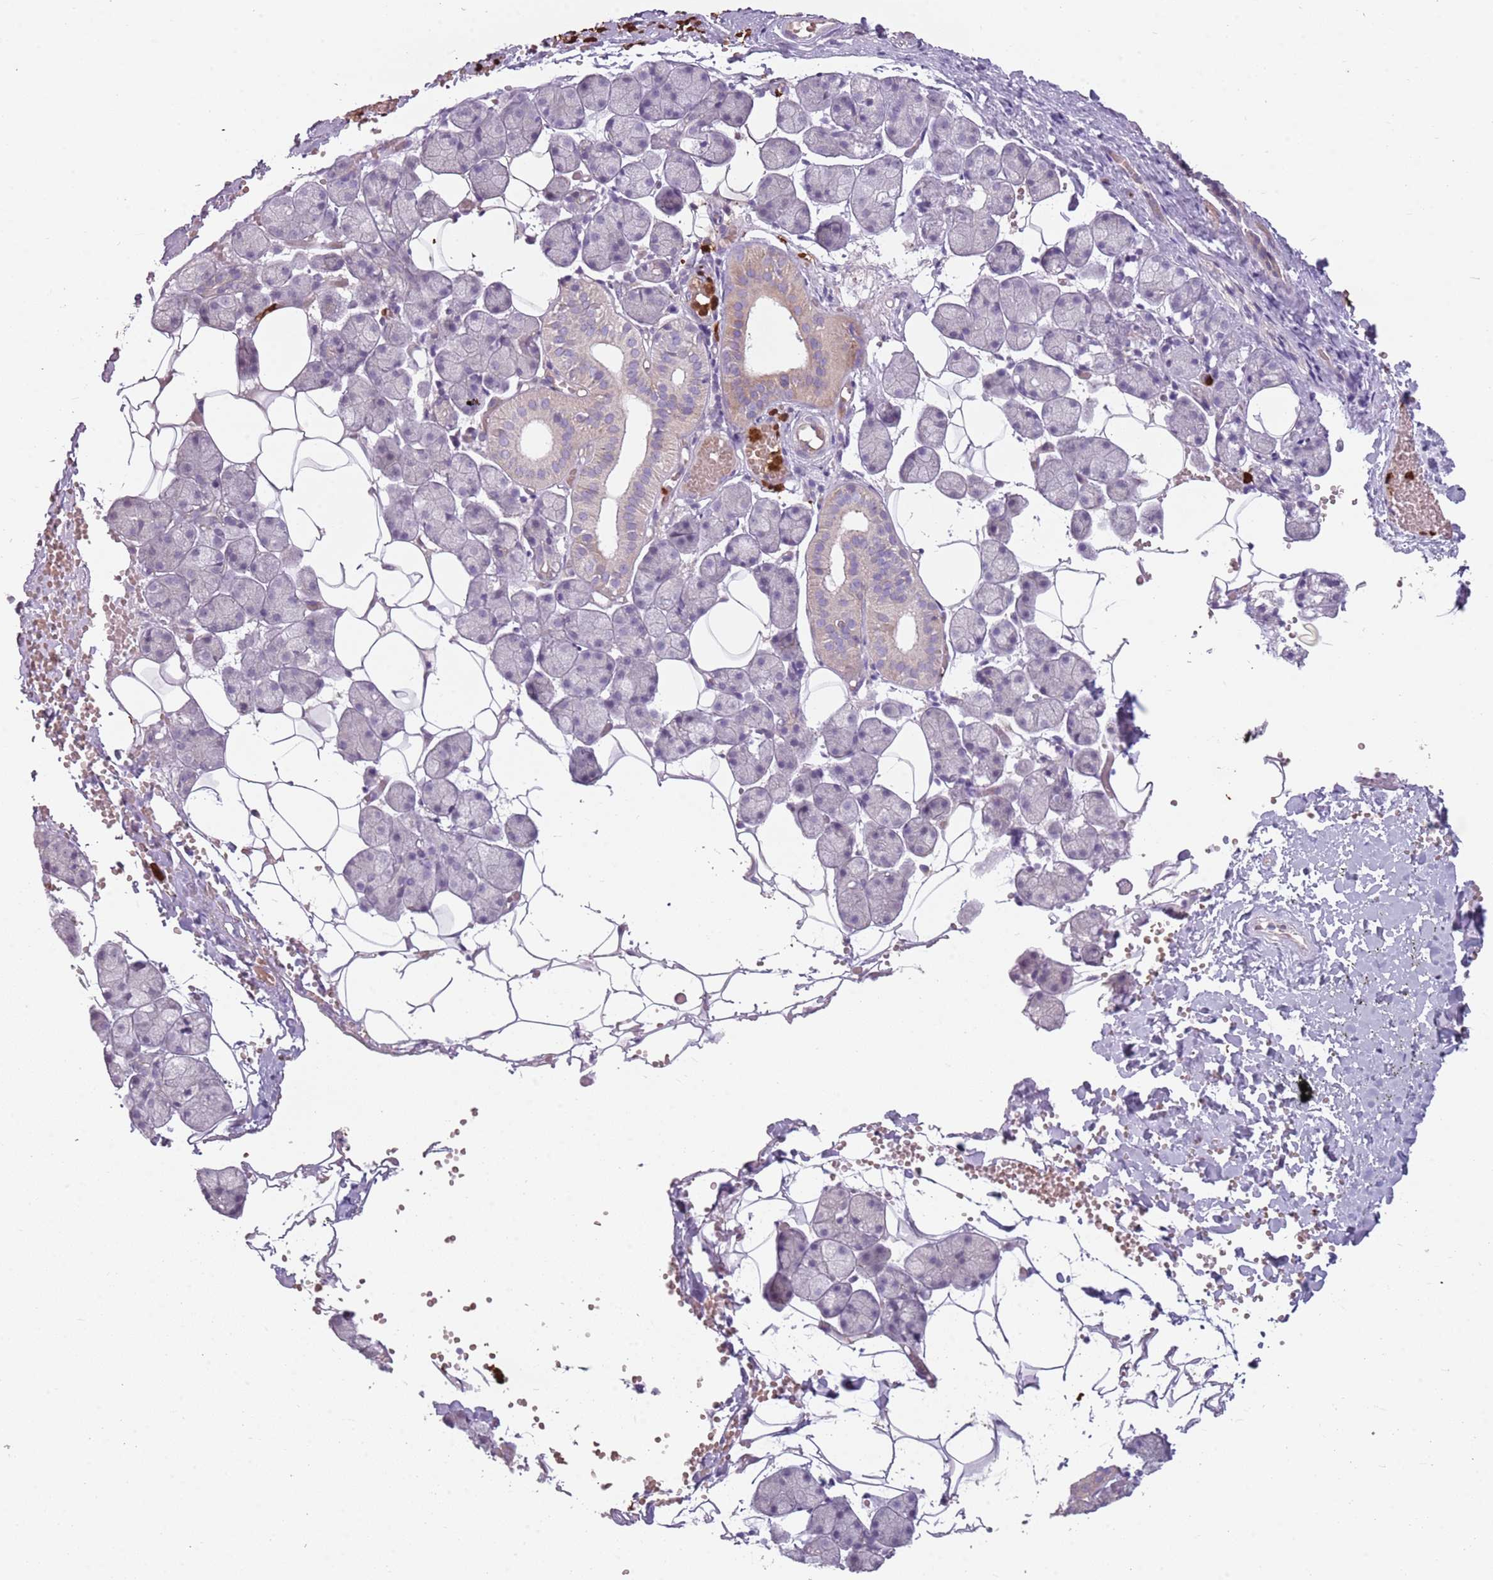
{"staining": {"intensity": "weak", "quantity": "<25%", "location": "cytoplasmic/membranous"}, "tissue": "salivary gland", "cell_type": "Glandular cells", "image_type": "normal", "snomed": [{"axis": "morphology", "description": "Normal tissue, NOS"}, {"axis": "topography", "description": "Salivary gland"}], "caption": "An immunohistochemistry micrograph of unremarkable salivary gland is shown. There is no staining in glandular cells of salivary gland.", "gene": "SPAG4", "patient": {"sex": "female", "age": 33}}